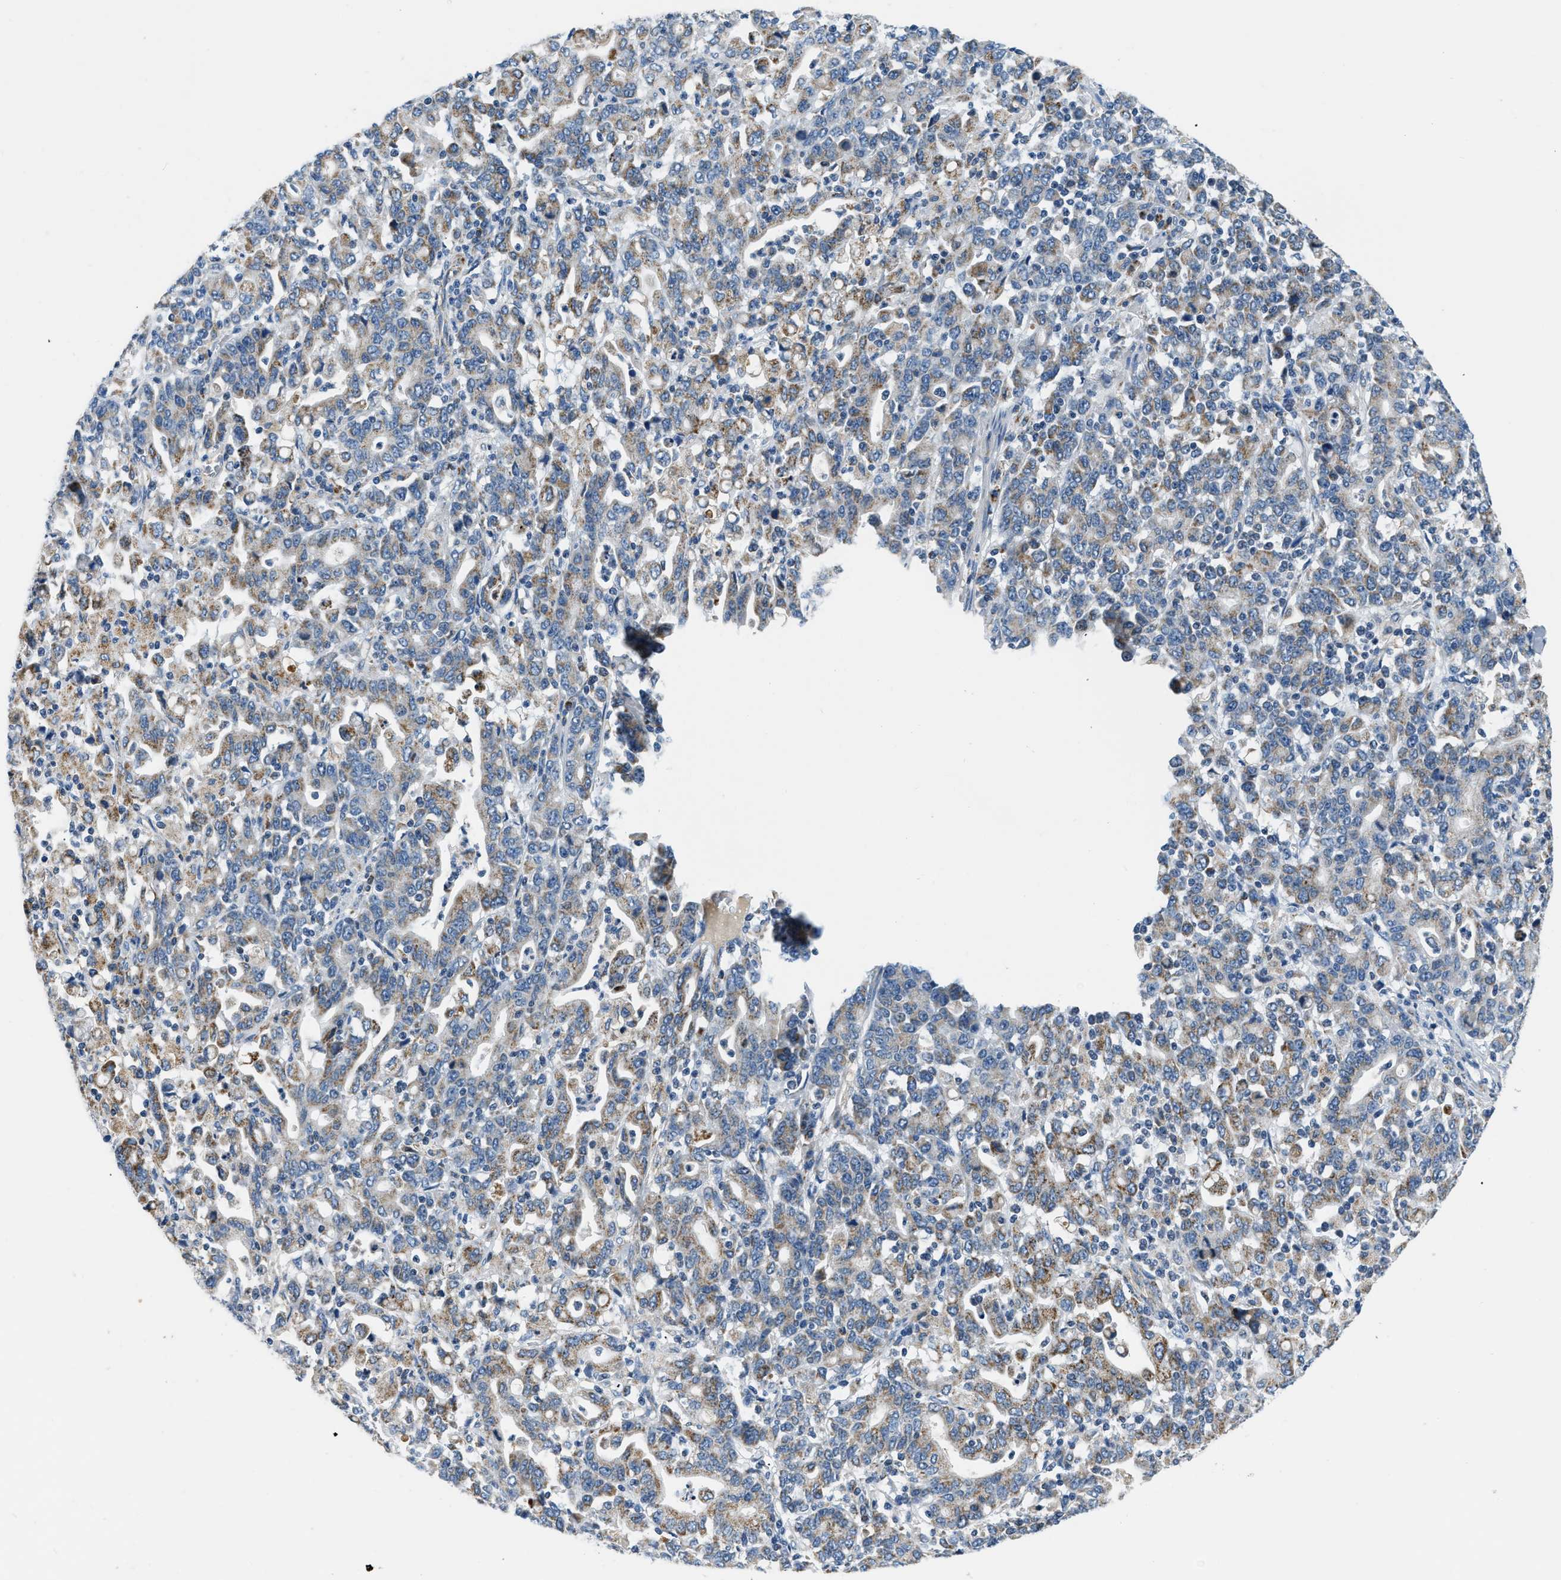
{"staining": {"intensity": "weak", "quantity": ">75%", "location": "cytoplasmic/membranous"}, "tissue": "stomach cancer", "cell_type": "Tumor cells", "image_type": "cancer", "snomed": [{"axis": "morphology", "description": "Adenocarcinoma, NOS"}, {"axis": "topography", "description": "Stomach, upper"}], "caption": "This is an image of immunohistochemistry staining of stomach adenocarcinoma, which shows weak staining in the cytoplasmic/membranous of tumor cells.", "gene": "ACADVL", "patient": {"sex": "male", "age": 69}}